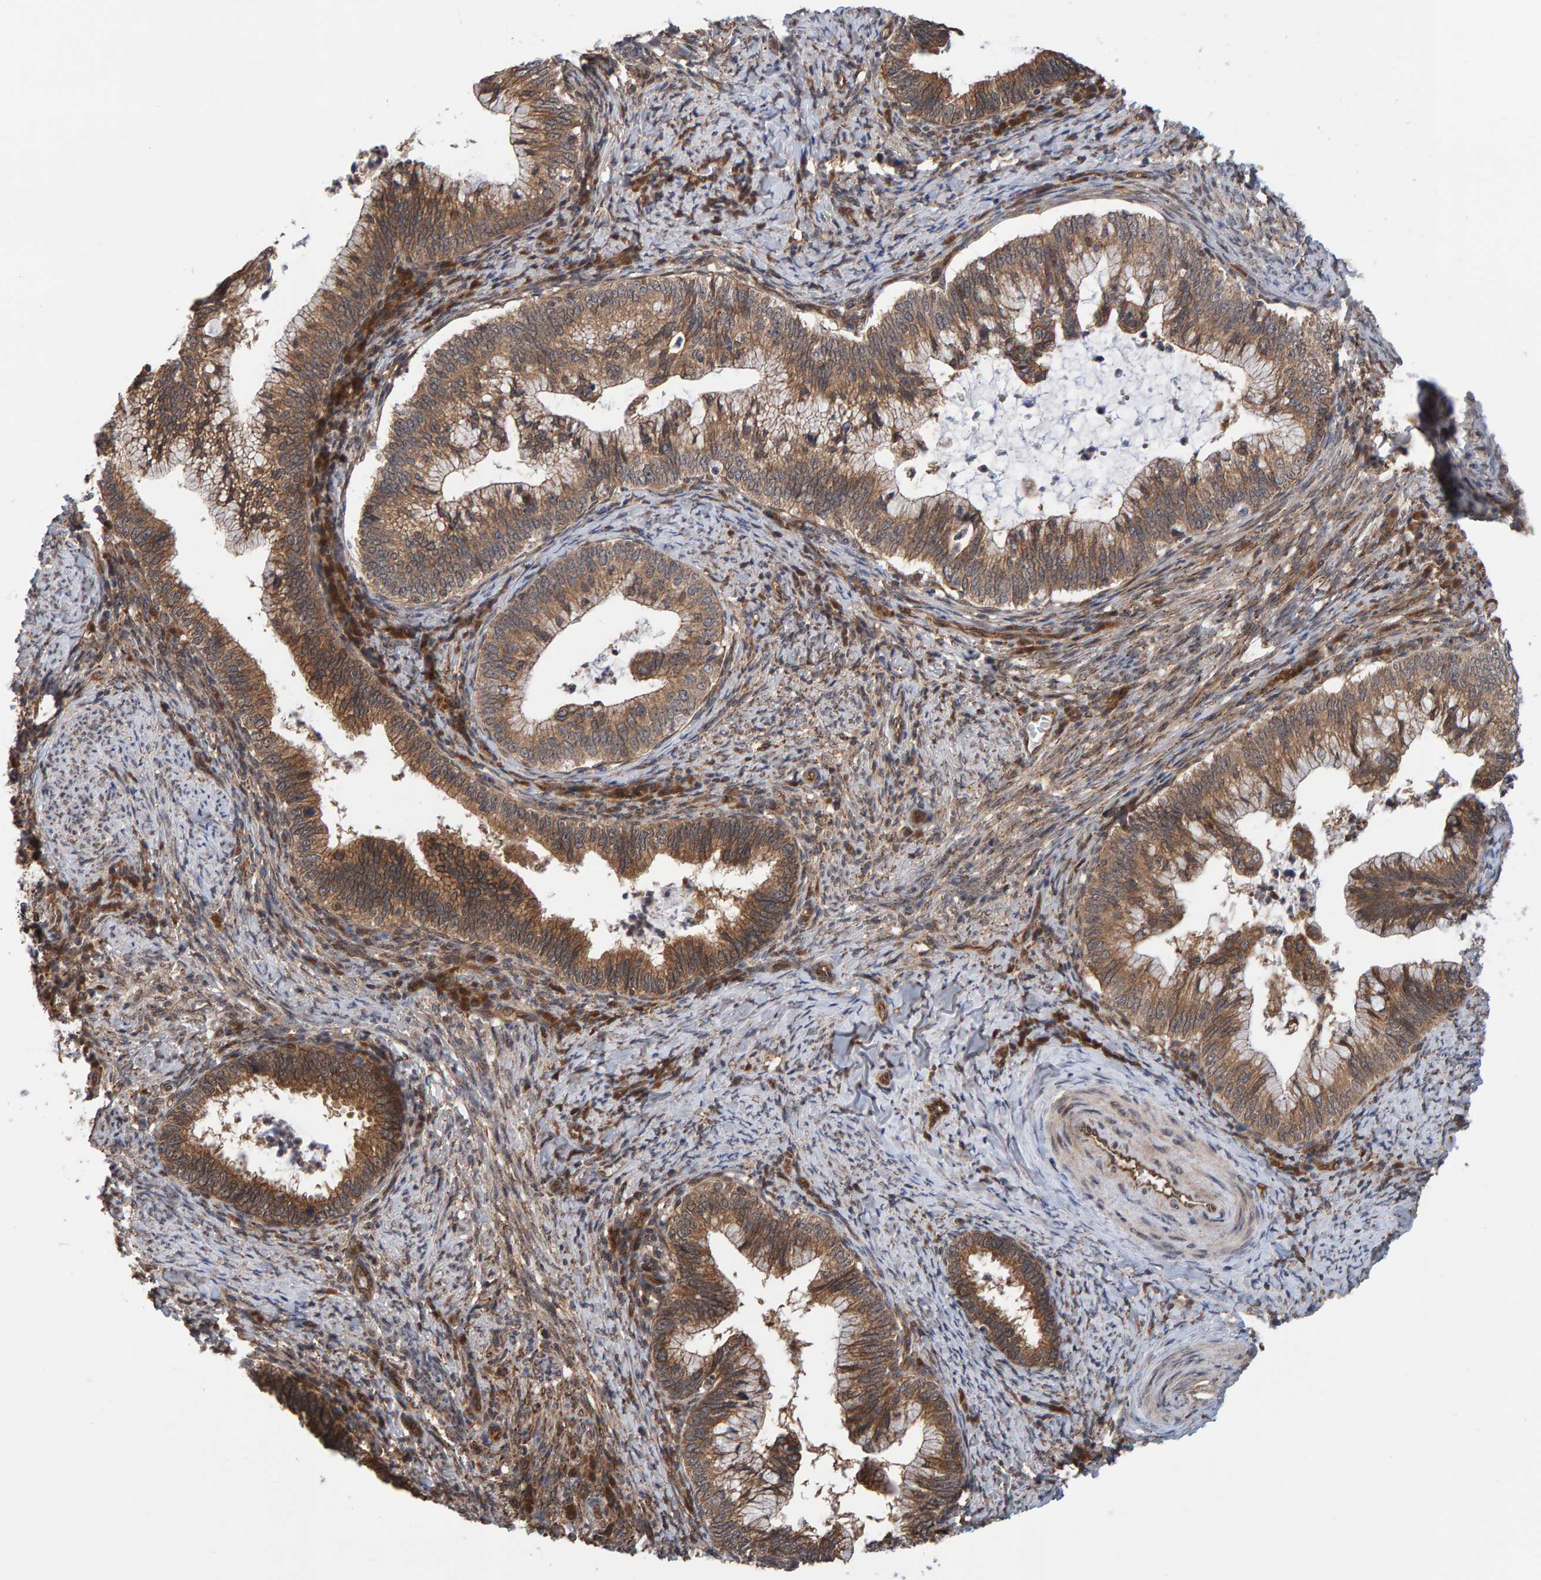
{"staining": {"intensity": "moderate", "quantity": ">75%", "location": "cytoplasmic/membranous"}, "tissue": "cervical cancer", "cell_type": "Tumor cells", "image_type": "cancer", "snomed": [{"axis": "morphology", "description": "Adenocarcinoma, NOS"}, {"axis": "topography", "description": "Cervix"}], "caption": "Brown immunohistochemical staining in cervical cancer exhibits moderate cytoplasmic/membranous positivity in about >75% of tumor cells.", "gene": "SCRN2", "patient": {"sex": "female", "age": 36}}